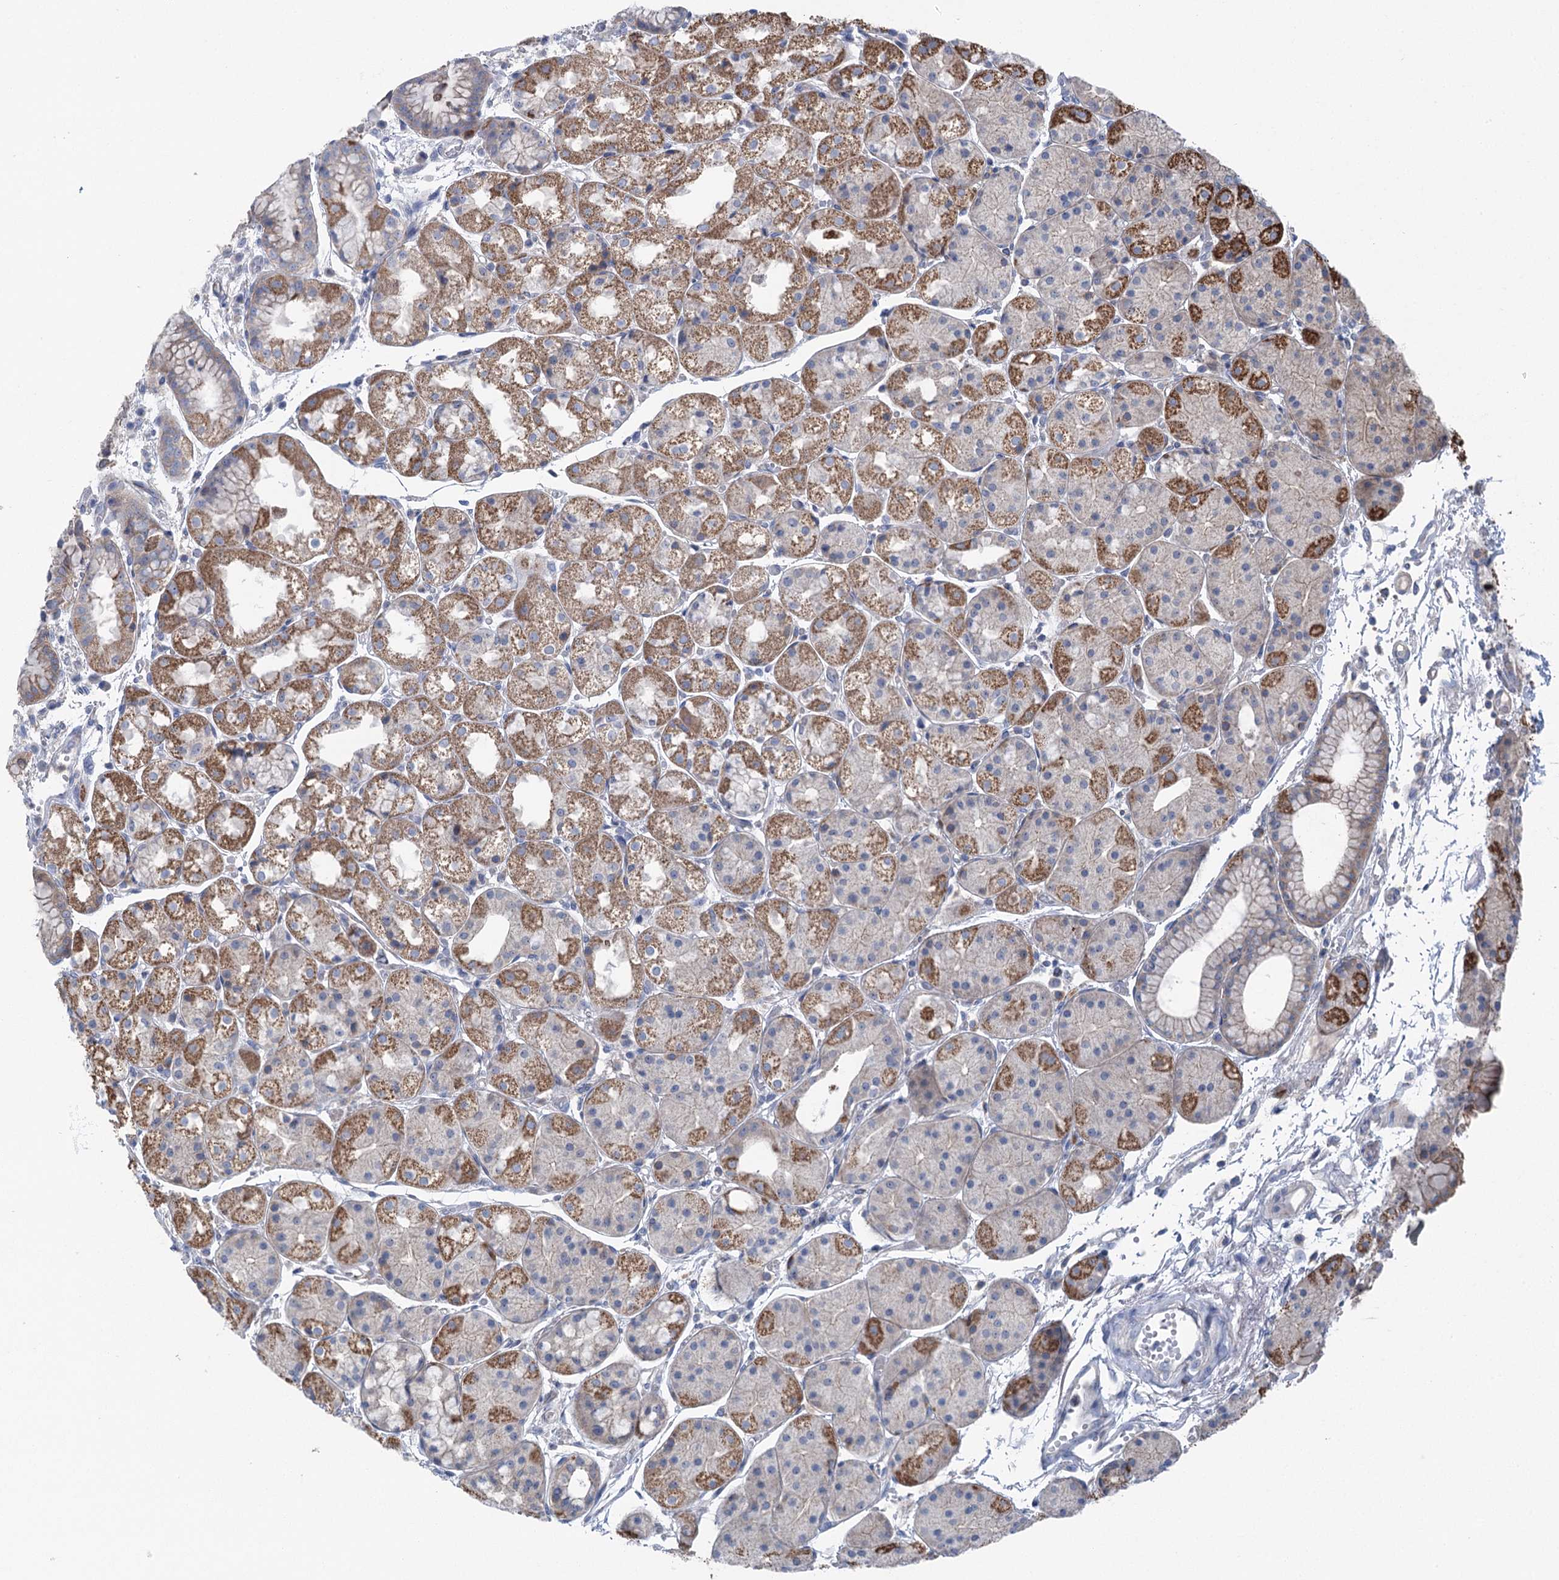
{"staining": {"intensity": "moderate", "quantity": ">75%", "location": "cytoplasmic/membranous"}, "tissue": "stomach", "cell_type": "Glandular cells", "image_type": "normal", "snomed": [{"axis": "morphology", "description": "Normal tissue, NOS"}, {"axis": "topography", "description": "Stomach, upper"}], "caption": "An immunohistochemistry histopathology image of normal tissue is shown. Protein staining in brown labels moderate cytoplasmic/membranous positivity in stomach within glandular cells.", "gene": "MARK2", "patient": {"sex": "male", "age": 72}}